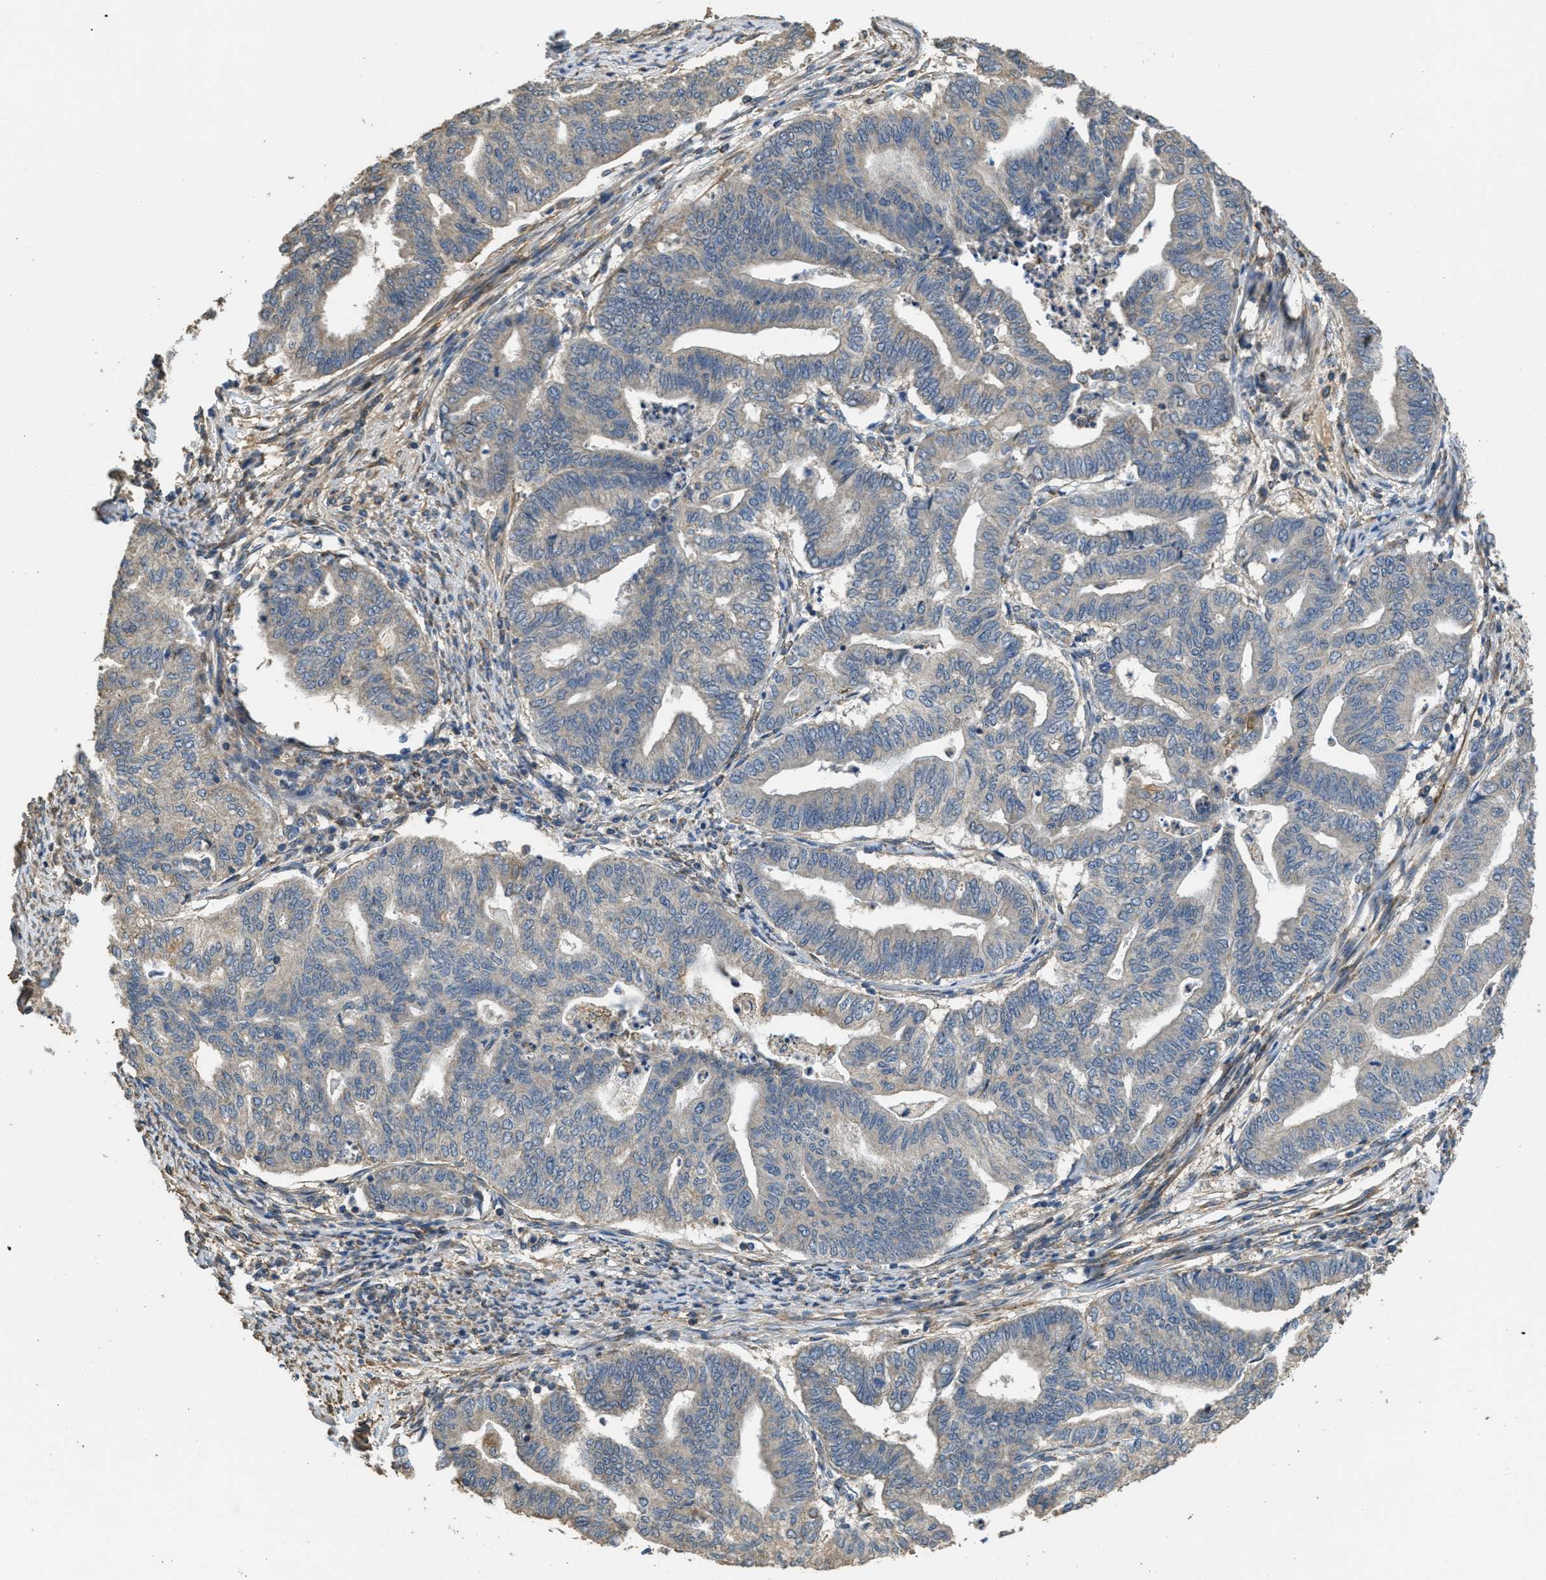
{"staining": {"intensity": "weak", "quantity": "25%-75%", "location": "cytoplasmic/membranous"}, "tissue": "endometrial cancer", "cell_type": "Tumor cells", "image_type": "cancer", "snomed": [{"axis": "morphology", "description": "Adenocarcinoma, NOS"}, {"axis": "topography", "description": "Endometrium"}], "caption": "Endometrial cancer (adenocarcinoma) stained with DAB immunohistochemistry (IHC) reveals low levels of weak cytoplasmic/membranous positivity in about 25%-75% of tumor cells. The staining was performed using DAB (3,3'-diaminobenzidine) to visualize the protein expression in brown, while the nuclei were stained in blue with hematoxylin (Magnification: 20x).", "gene": "THBS2", "patient": {"sex": "female", "age": 79}}